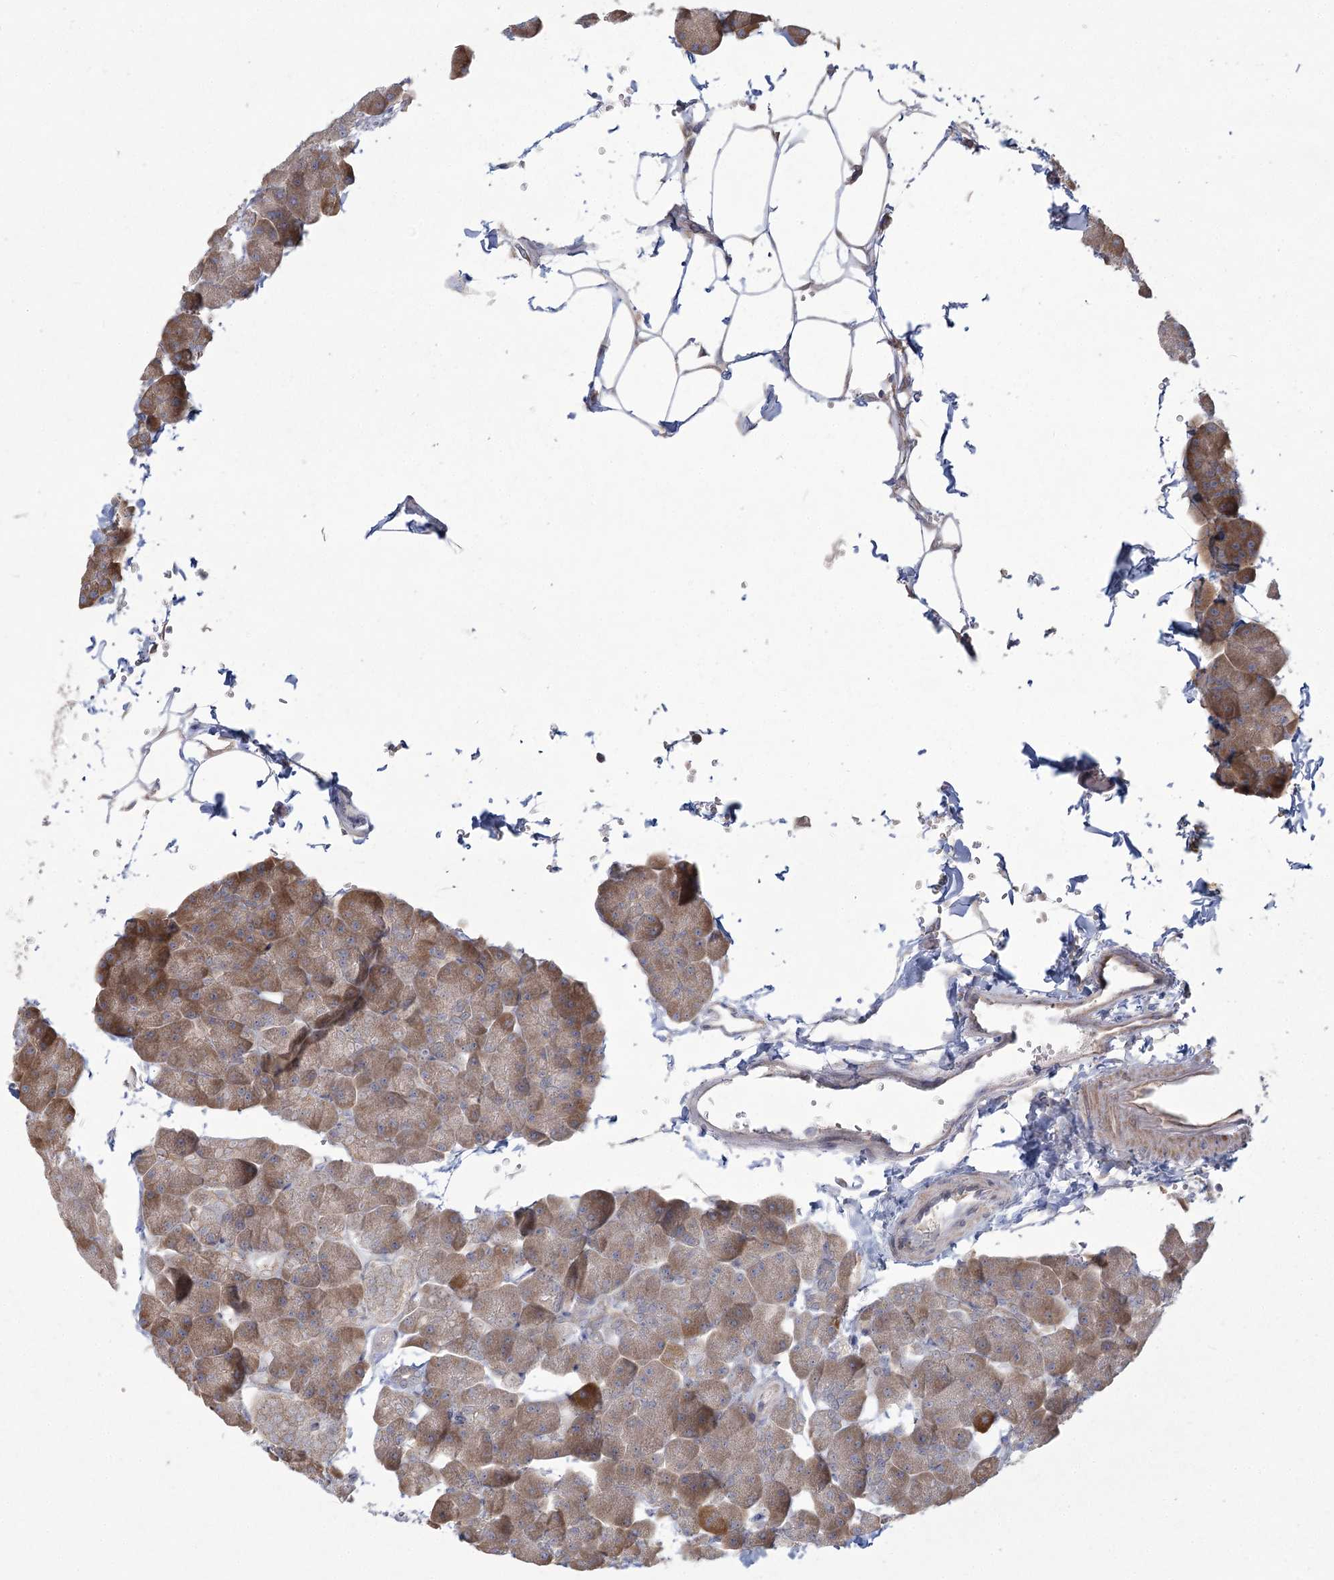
{"staining": {"intensity": "weak", "quantity": ">75%", "location": "cytoplasmic/membranous"}, "tissue": "pancreas", "cell_type": "Exocrine glandular cells", "image_type": "normal", "snomed": [{"axis": "morphology", "description": "Normal tissue, NOS"}, {"axis": "topography", "description": "Pancreas"}], "caption": "Exocrine glandular cells reveal low levels of weak cytoplasmic/membranous staining in approximately >75% of cells in normal pancreas.", "gene": "CAMTA1", "patient": {"sex": "male", "age": 35}}